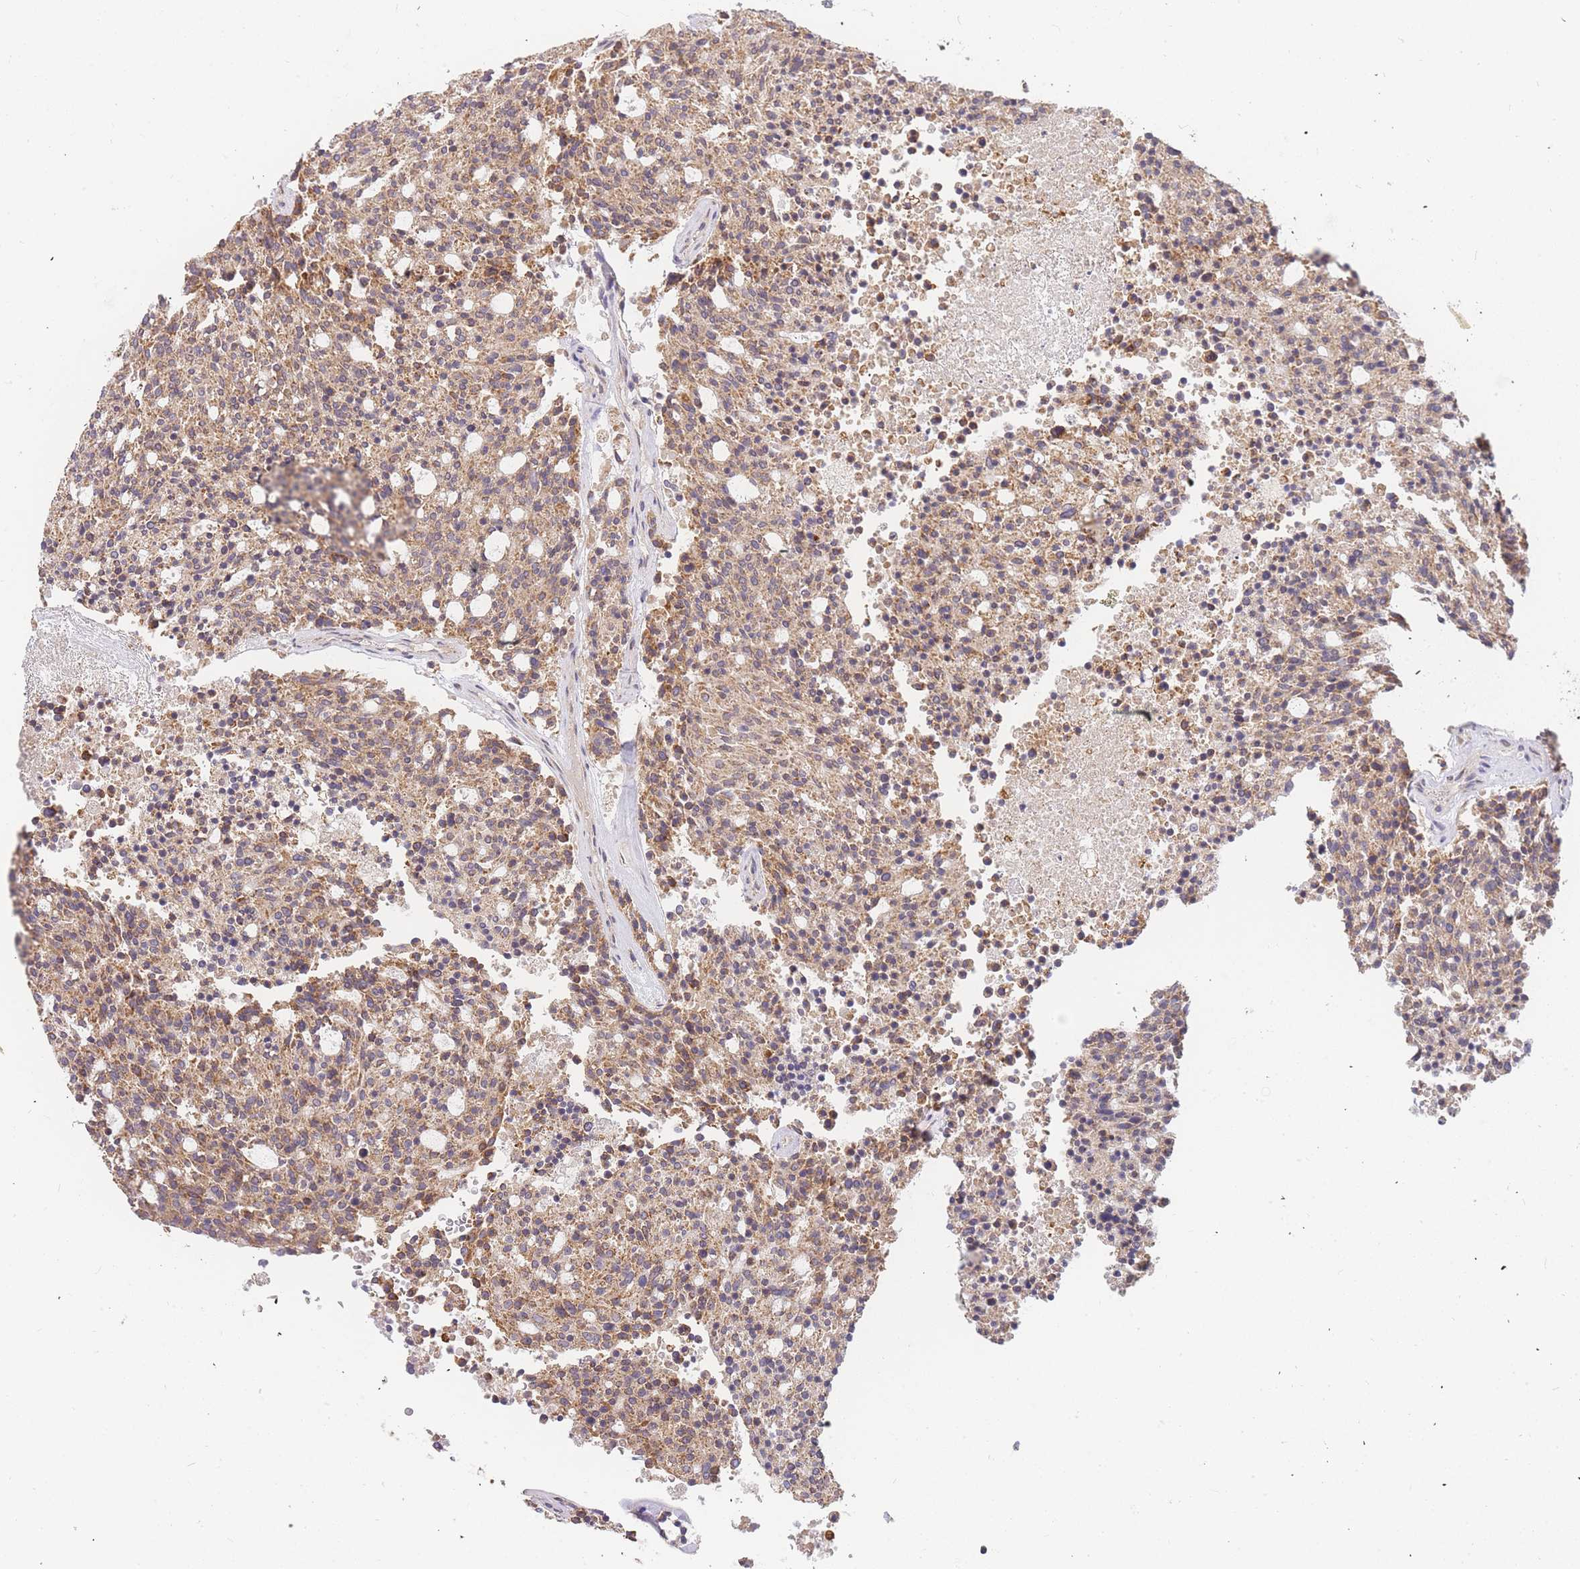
{"staining": {"intensity": "moderate", "quantity": ">75%", "location": "cytoplasmic/membranous"}, "tissue": "carcinoid", "cell_type": "Tumor cells", "image_type": "cancer", "snomed": [{"axis": "morphology", "description": "Carcinoid, malignant, NOS"}, {"axis": "topography", "description": "Pancreas"}], "caption": "Immunohistochemical staining of human malignant carcinoid exhibits medium levels of moderate cytoplasmic/membranous protein expression in approximately >75% of tumor cells. (DAB (3,3'-diaminobenzidine) IHC with brightfield microscopy, high magnification).", "gene": "ADCY9", "patient": {"sex": "female", "age": 54}}